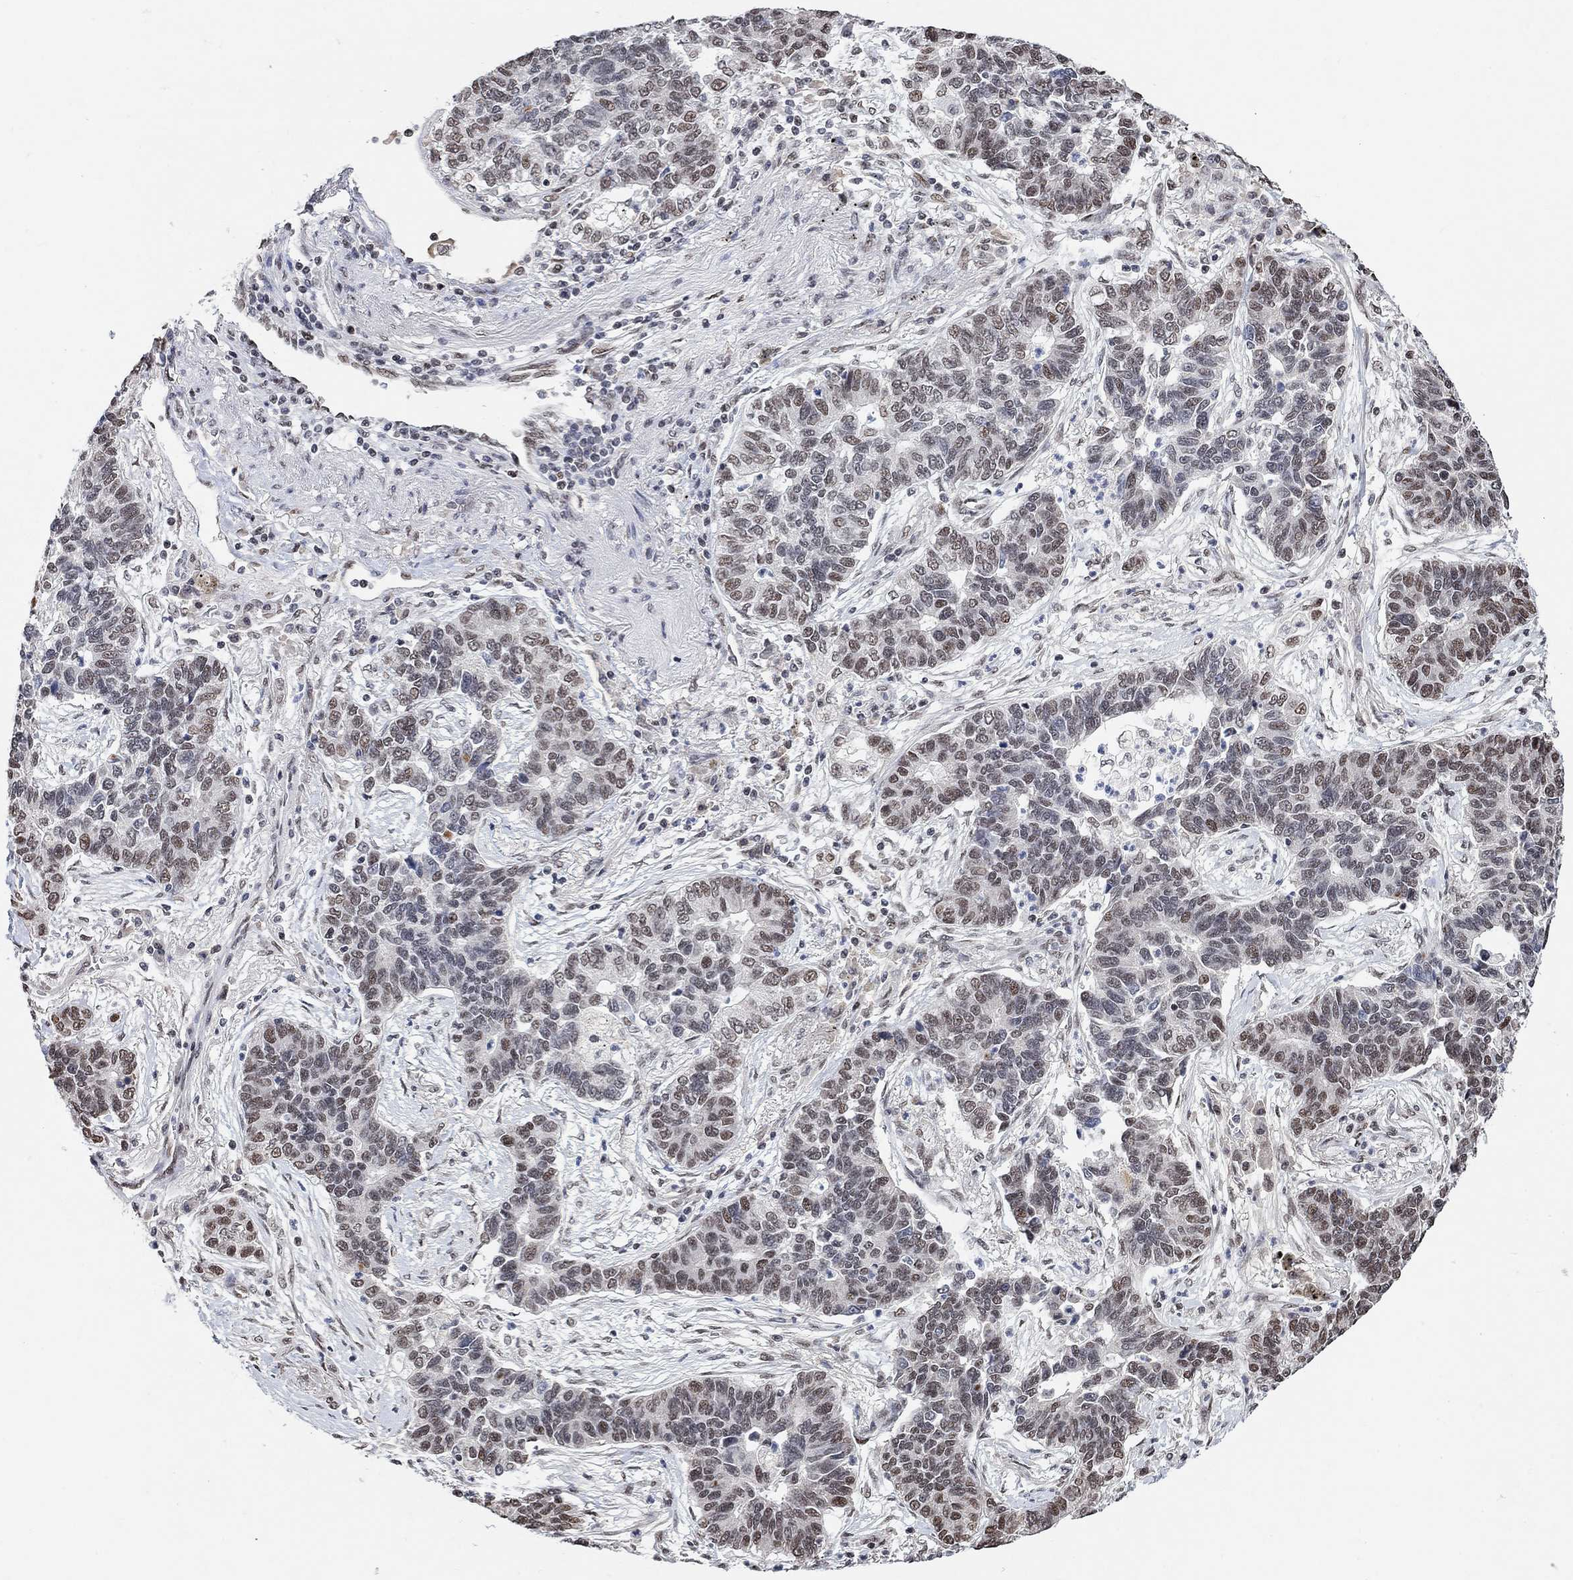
{"staining": {"intensity": "moderate", "quantity": "<25%", "location": "nuclear"}, "tissue": "lung cancer", "cell_type": "Tumor cells", "image_type": "cancer", "snomed": [{"axis": "morphology", "description": "Adenocarcinoma, NOS"}, {"axis": "topography", "description": "Lung"}], "caption": "High-power microscopy captured an IHC image of adenocarcinoma (lung), revealing moderate nuclear positivity in about <25% of tumor cells. The staining was performed using DAB (3,3'-diaminobenzidine), with brown indicating positive protein expression. Nuclei are stained blue with hematoxylin.", "gene": "USP39", "patient": {"sex": "female", "age": 57}}